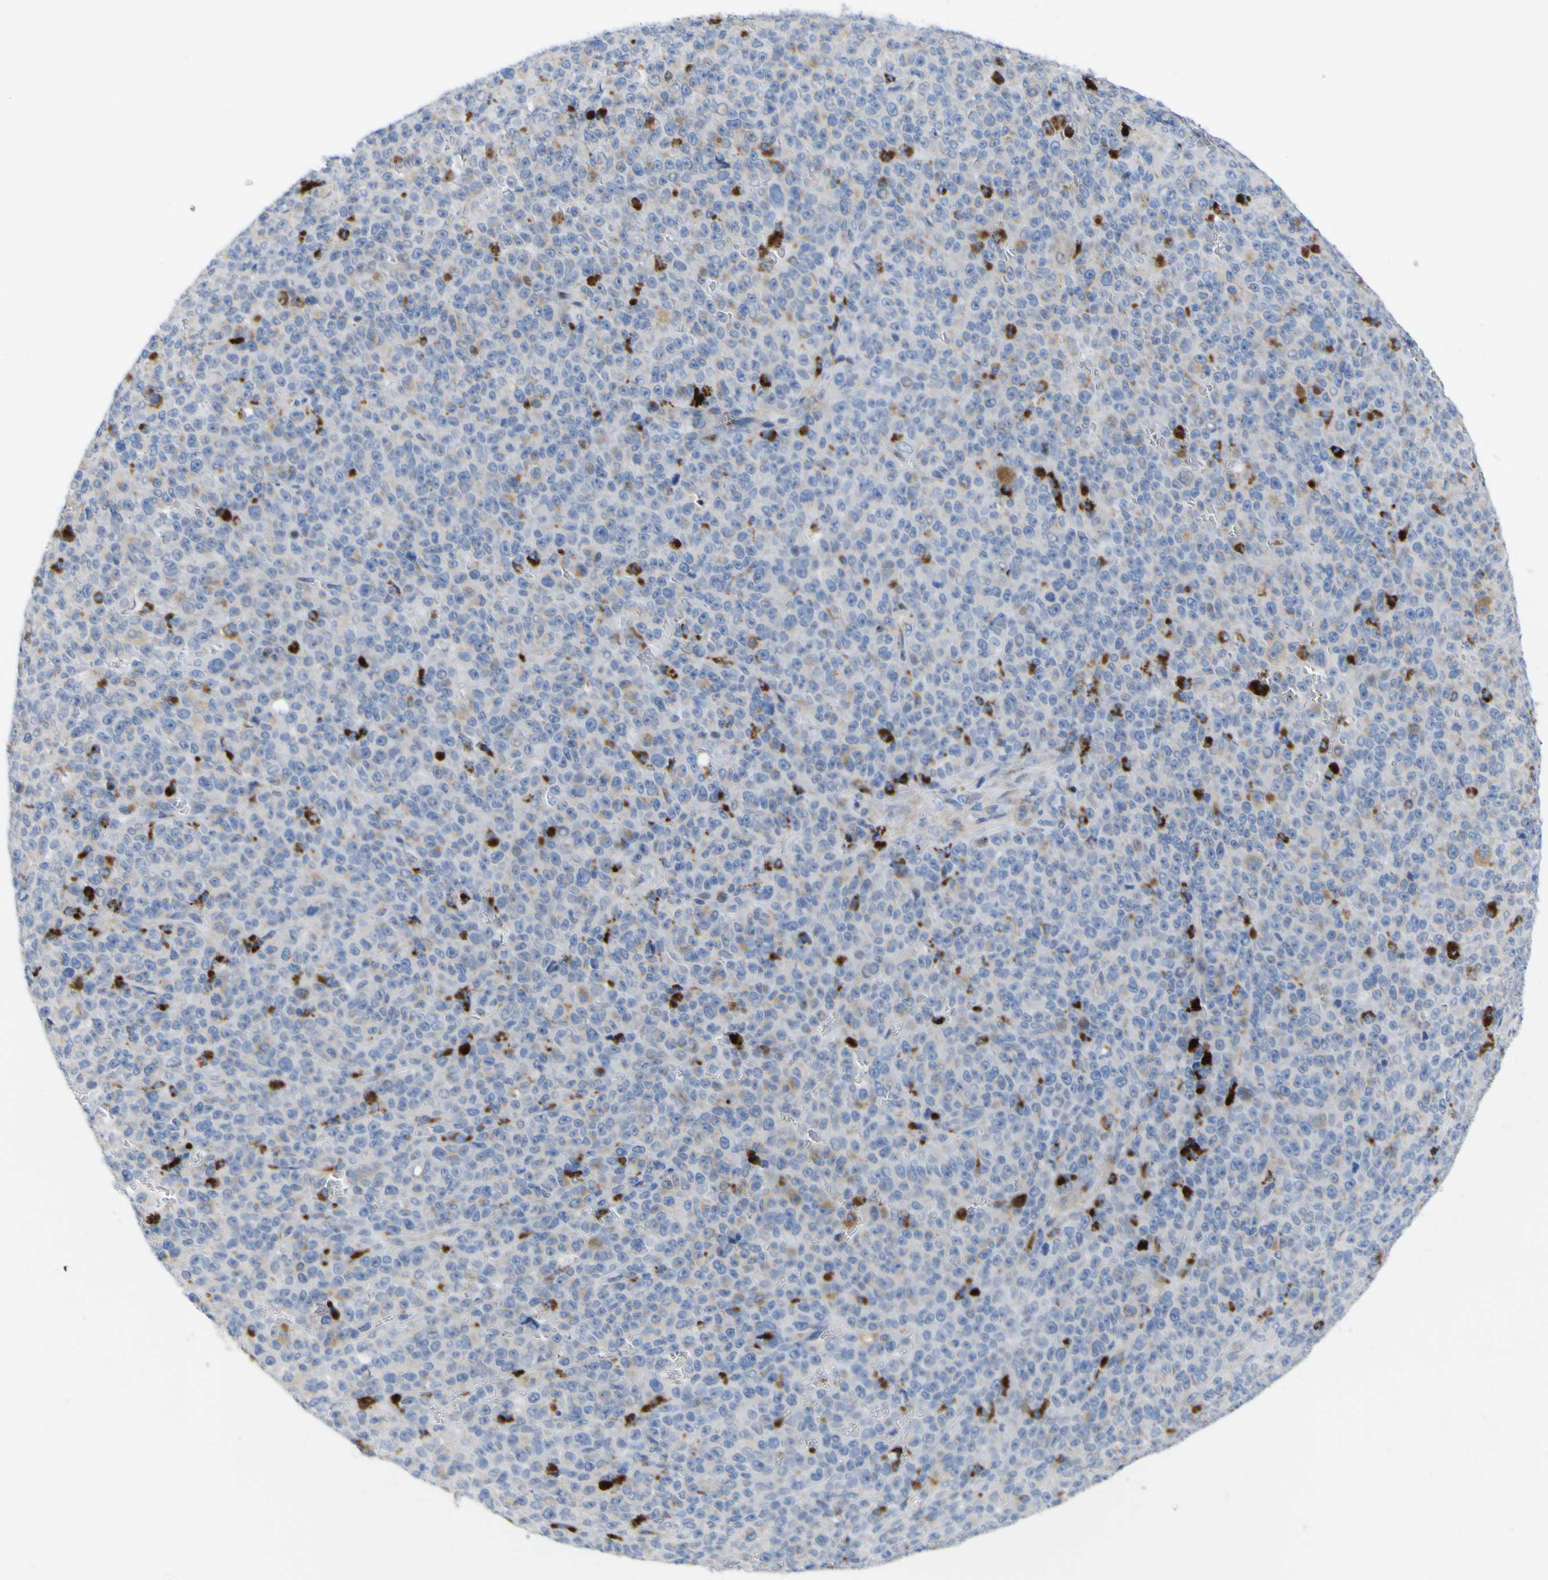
{"staining": {"intensity": "strong", "quantity": "<25%", "location": "cytoplasmic/membranous"}, "tissue": "melanoma", "cell_type": "Tumor cells", "image_type": "cancer", "snomed": [{"axis": "morphology", "description": "Malignant melanoma, NOS"}, {"axis": "topography", "description": "Skin"}], "caption": "High-power microscopy captured an IHC image of melanoma, revealing strong cytoplasmic/membranous positivity in about <25% of tumor cells. (brown staining indicates protein expression, while blue staining denotes nuclei).", "gene": "PTPRF", "patient": {"sex": "female", "age": 82}}